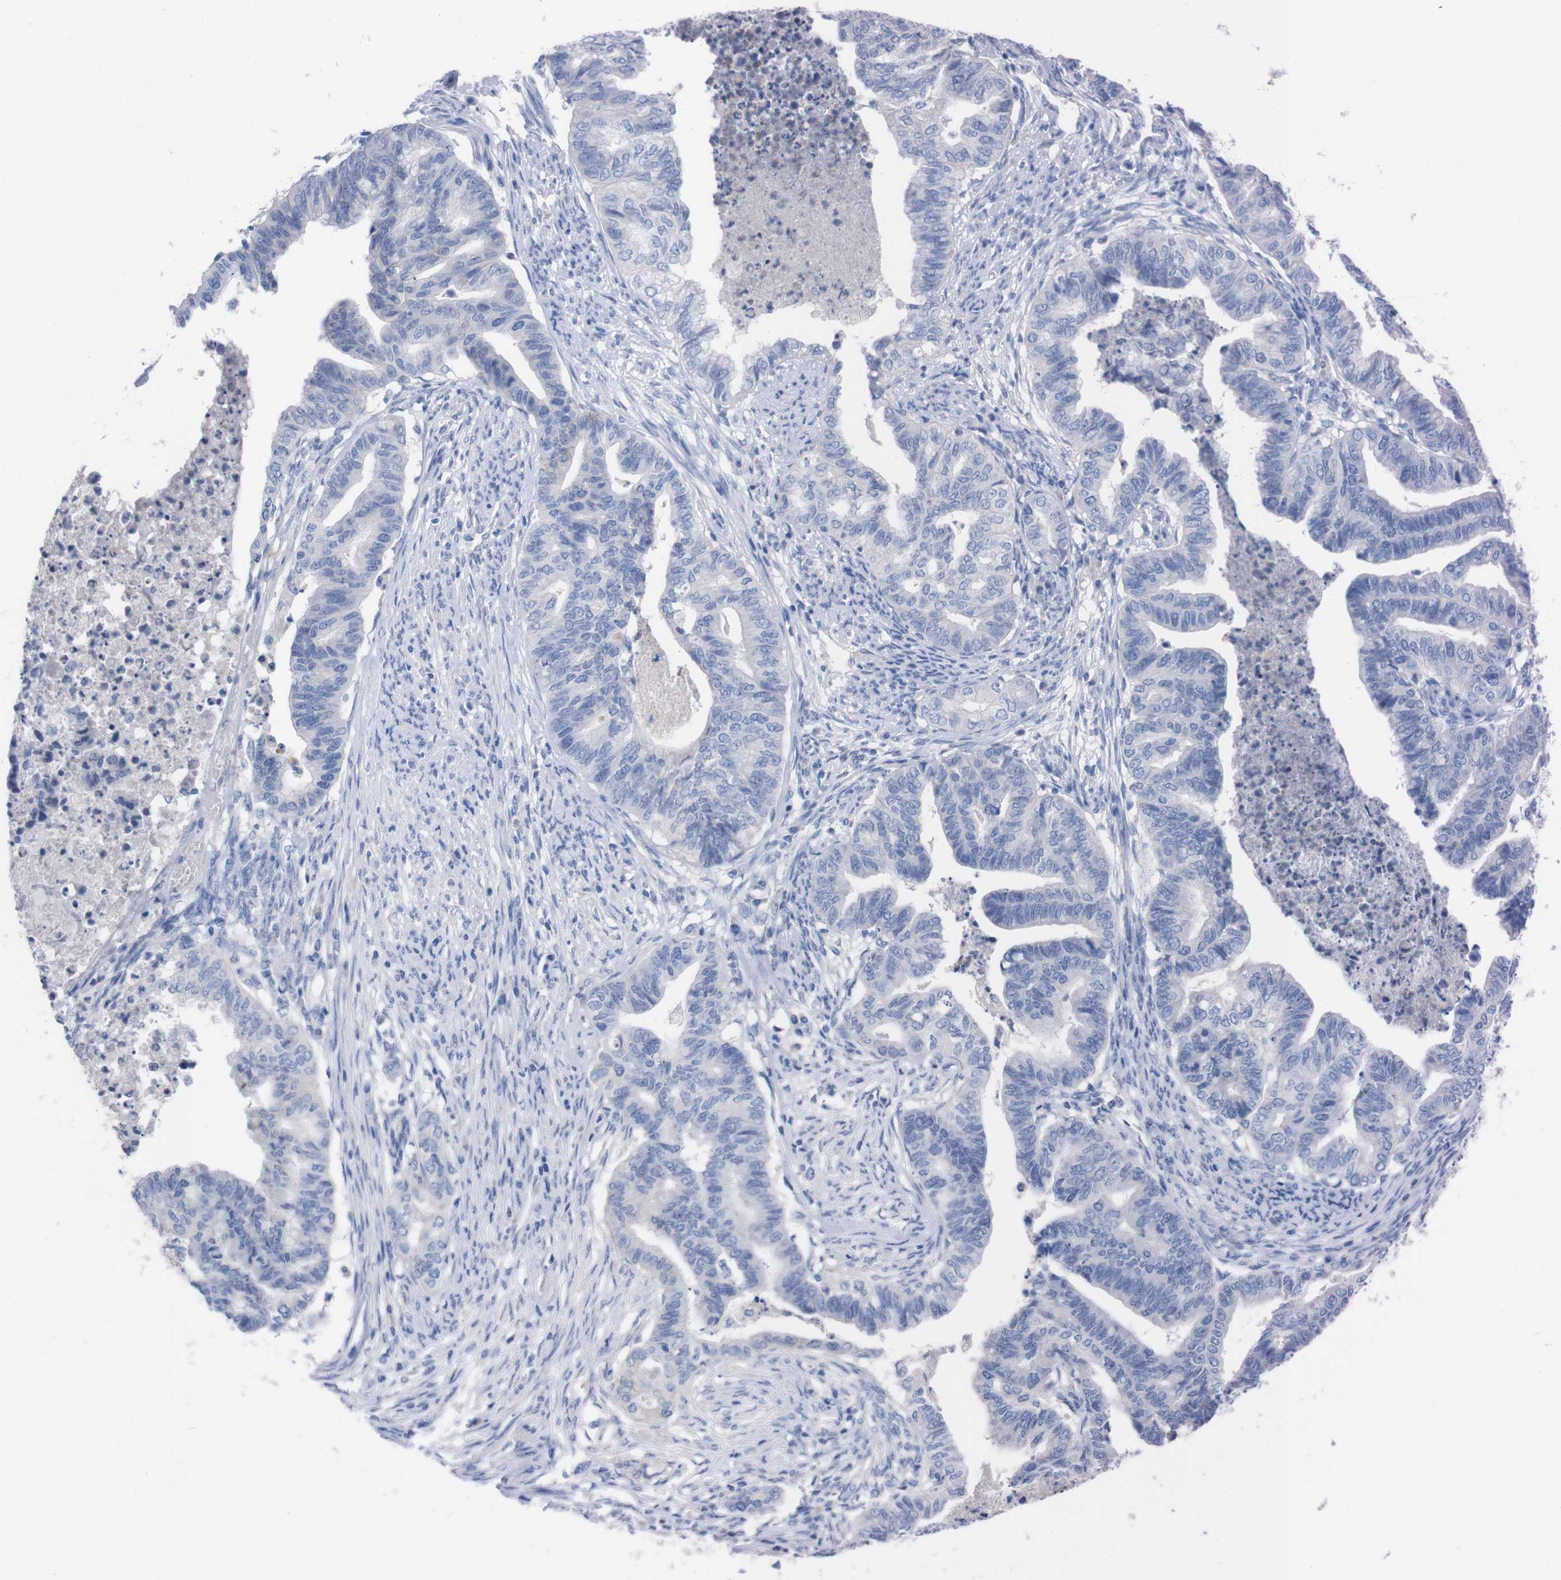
{"staining": {"intensity": "negative", "quantity": "none", "location": "none"}, "tissue": "endometrial cancer", "cell_type": "Tumor cells", "image_type": "cancer", "snomed": [{"axis": "morphology", "description": "Adenocarcinoma, NOS"}, {"axis": "topography", "description": "Endometrium"}], "caption": "A photomicrograph of endometrial cancer stained for a protein displays no brown staining in tumor cells. The staining is performed using DAB brown chromogen with nuclei counter-stained in using hematoxylin.", "gene": "TMEM243", "patient": {"sex": "female", "age": 79}}